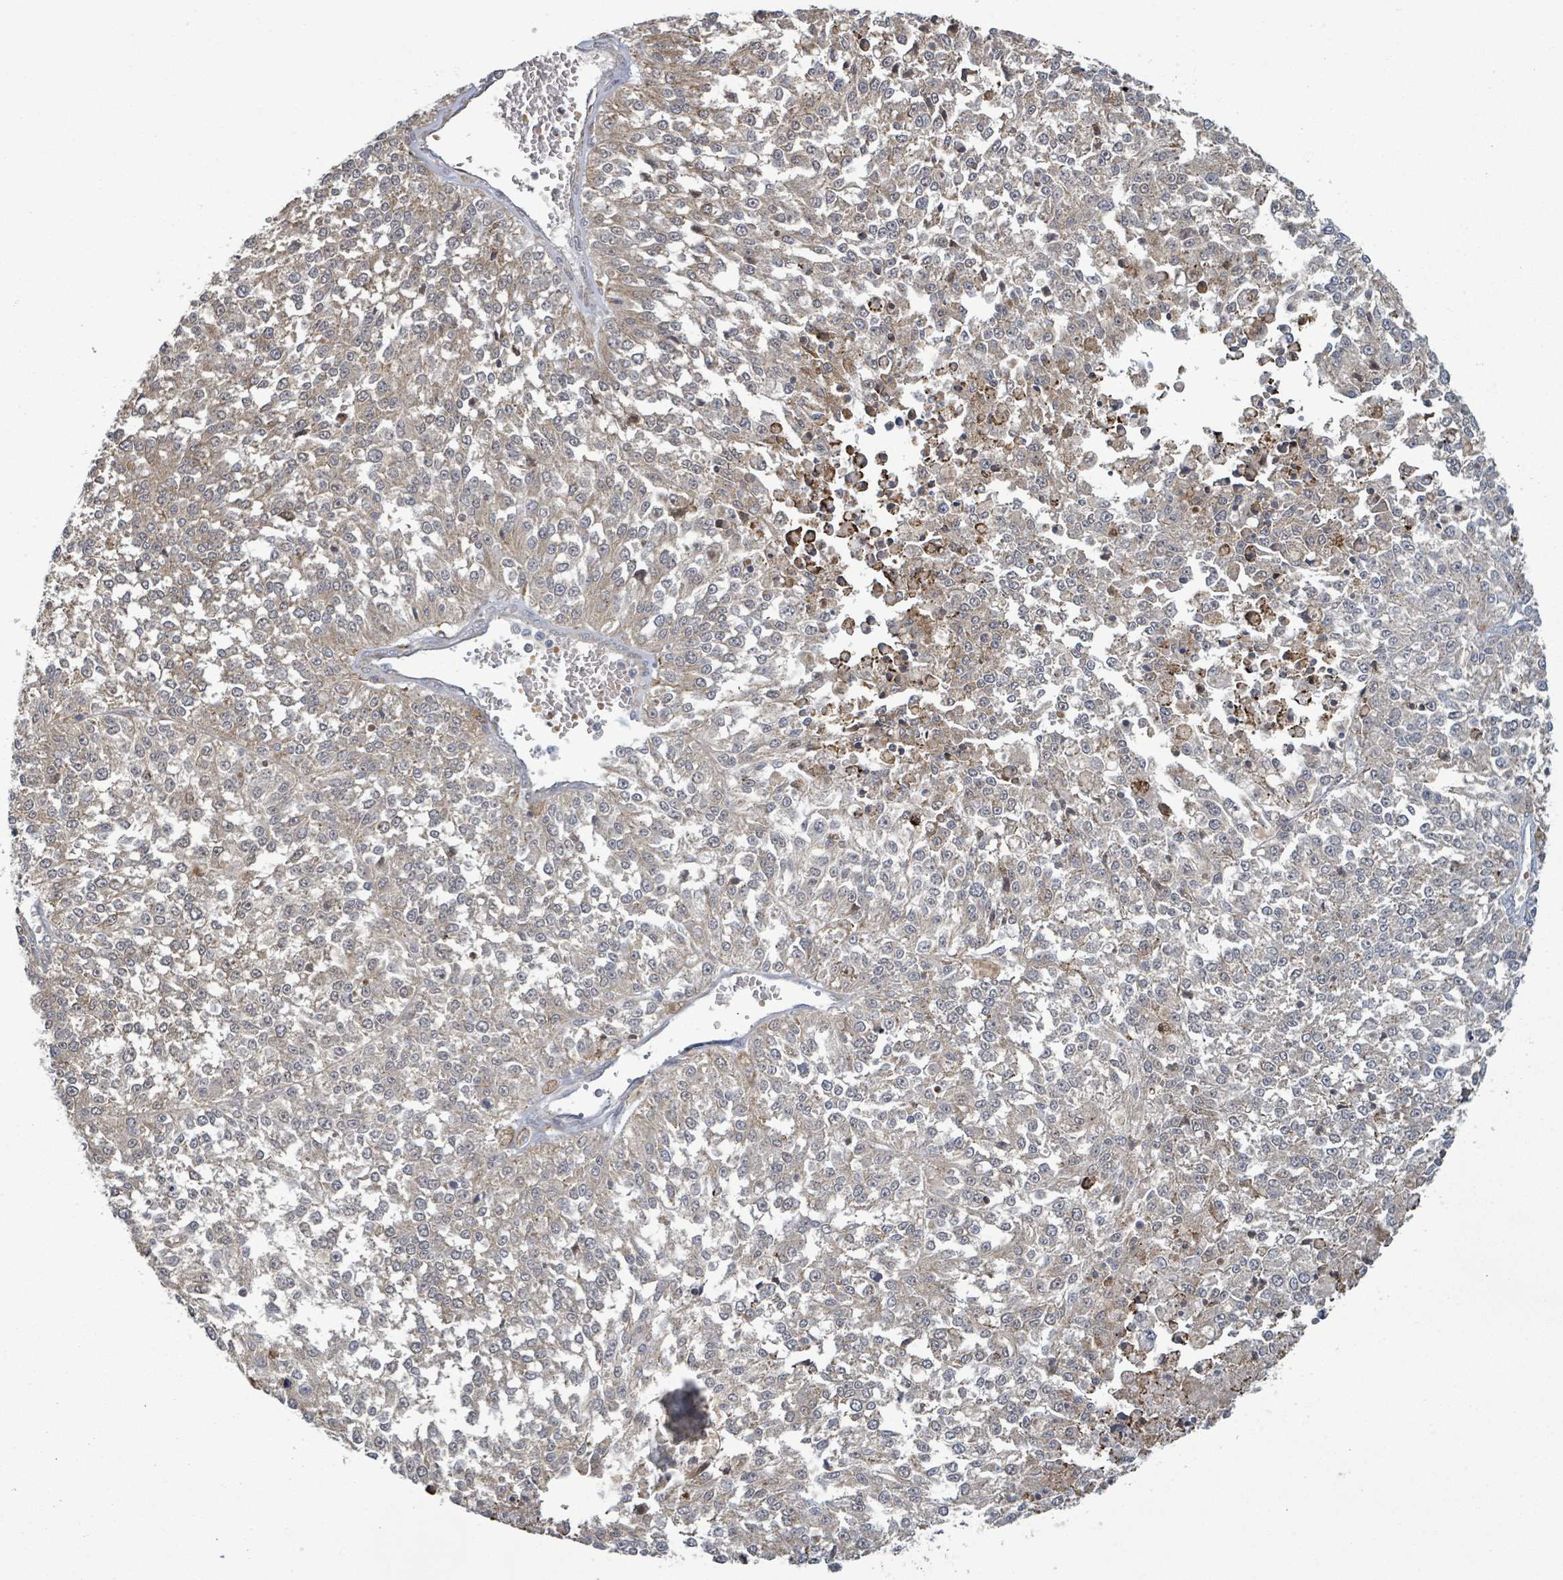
{"staining": {"intensity": "weak", "quantity": "25%-75%", "location": "cytoplasmic/membranous"}, "tissue": "melanoma", "cell_type": "Tumor cells", "image_type": "cancer", "snomed": [{"axis": "morphology", "description": "Malignant melanoma, NOS"}, {"axis": "topography", "description": "Skin"}], "caption": "Immunohistochemical staining of human malignant melanoma exhibits weak cytoplasmic/membranous protein positivity in about 25%-75% of tumor cells.", "gene": "SHROOM2", "patient": {"sex": "female", "age": 64}}